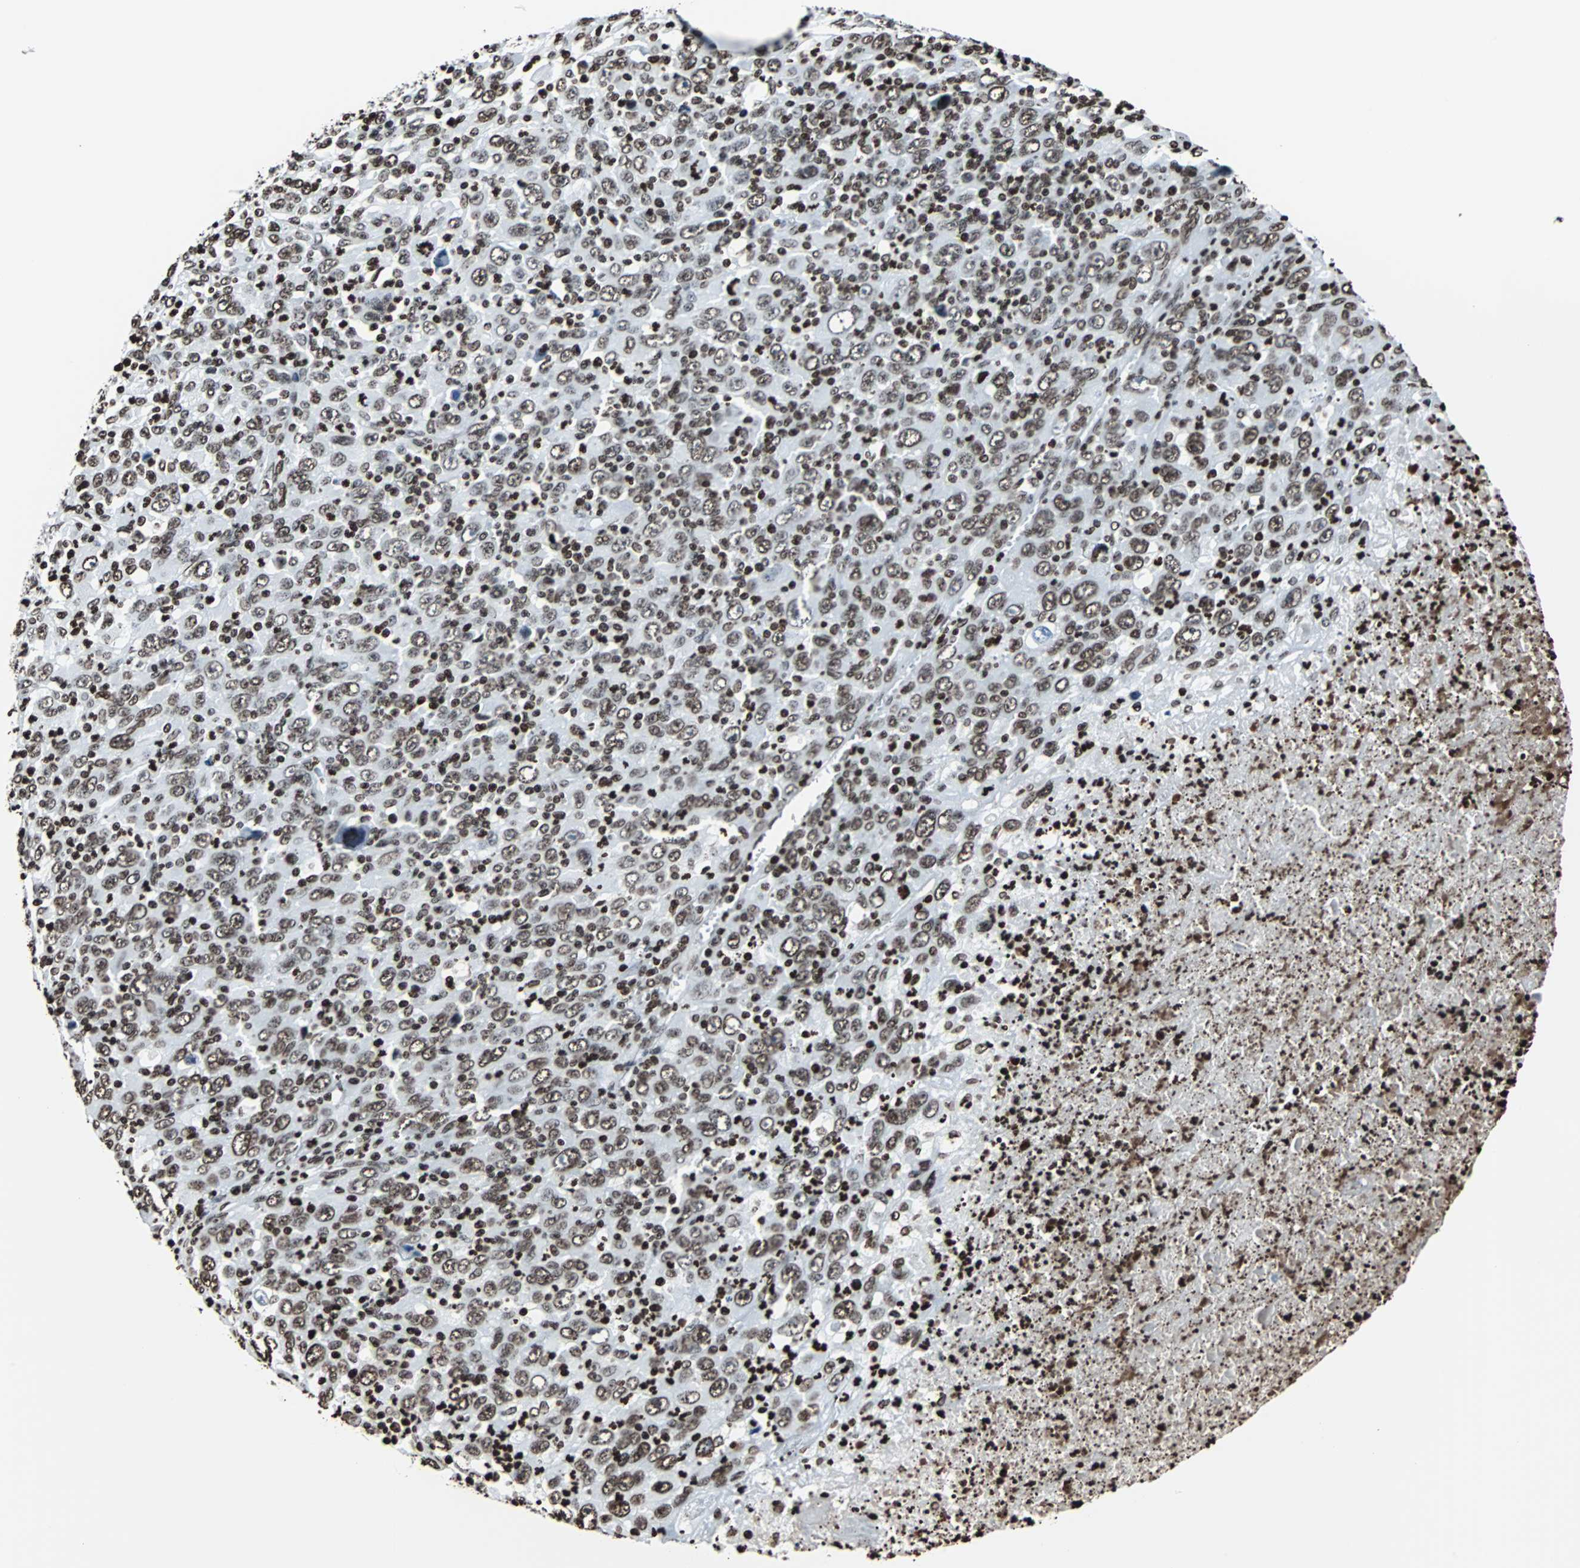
{"staining": {"intensity": "moderate", "quantity": ">75%", "location": "nuclear"}, "tissue": "melanoma", "cell_type": "Tumor cells", "image_type": "cancer", "snomed": [{"axis": "morphology", "description": "Malignant melanoma, Metastatic site"}, {"axis": "topography", "description": "Skin"}], "caption": "The image reveals staining of malignant melanoma (metastatic site), revealing moderate nuclear protein positivity (brown color) within tumor cells. (DAB IHC, brown staining for protein, blue staining for nuclei).", "gene": "H2BC18", "patient": {"sex": "female", "age": 56}}